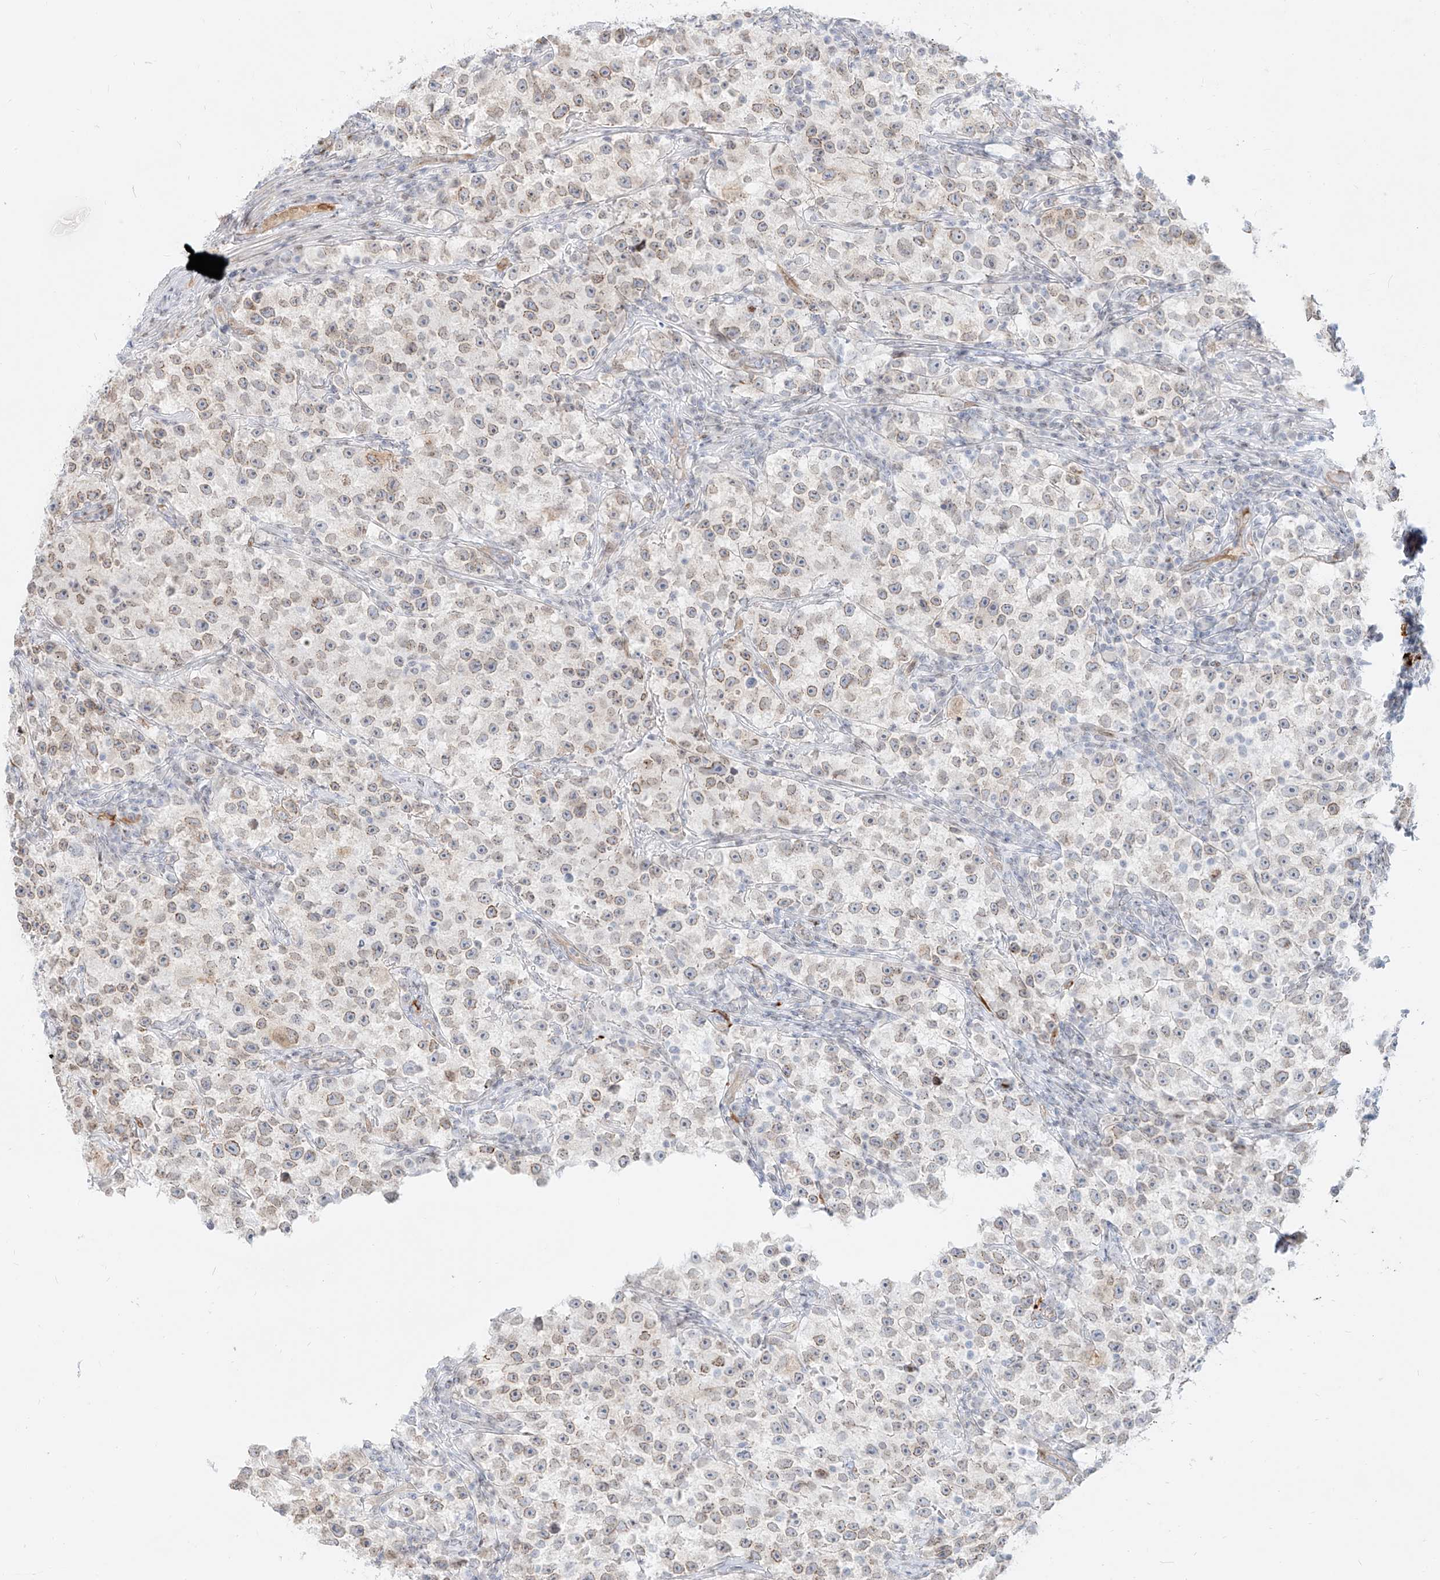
{"staining": {"intensity": "weak", "quantity": ">75%", "location": "cytoplasmic/membranous"}, "tissue": "testis cancer", "cell_type": "Tumor cells", "image_type": "cancer", "snomed": [{"axis": "morphology", "description": "Seminoma, NOS"}, {"axis": "topography", "description": "Testis"}], "caption": "DAB (3,3'-diaminobenzidine) immunohistochemical staining of testis seminoma shows weak cytoplasmic/membranous protein positivity in about >75% of tumor cells.", "gene": "NHSL1", "patient": {"sex": "male", "age": 22}}